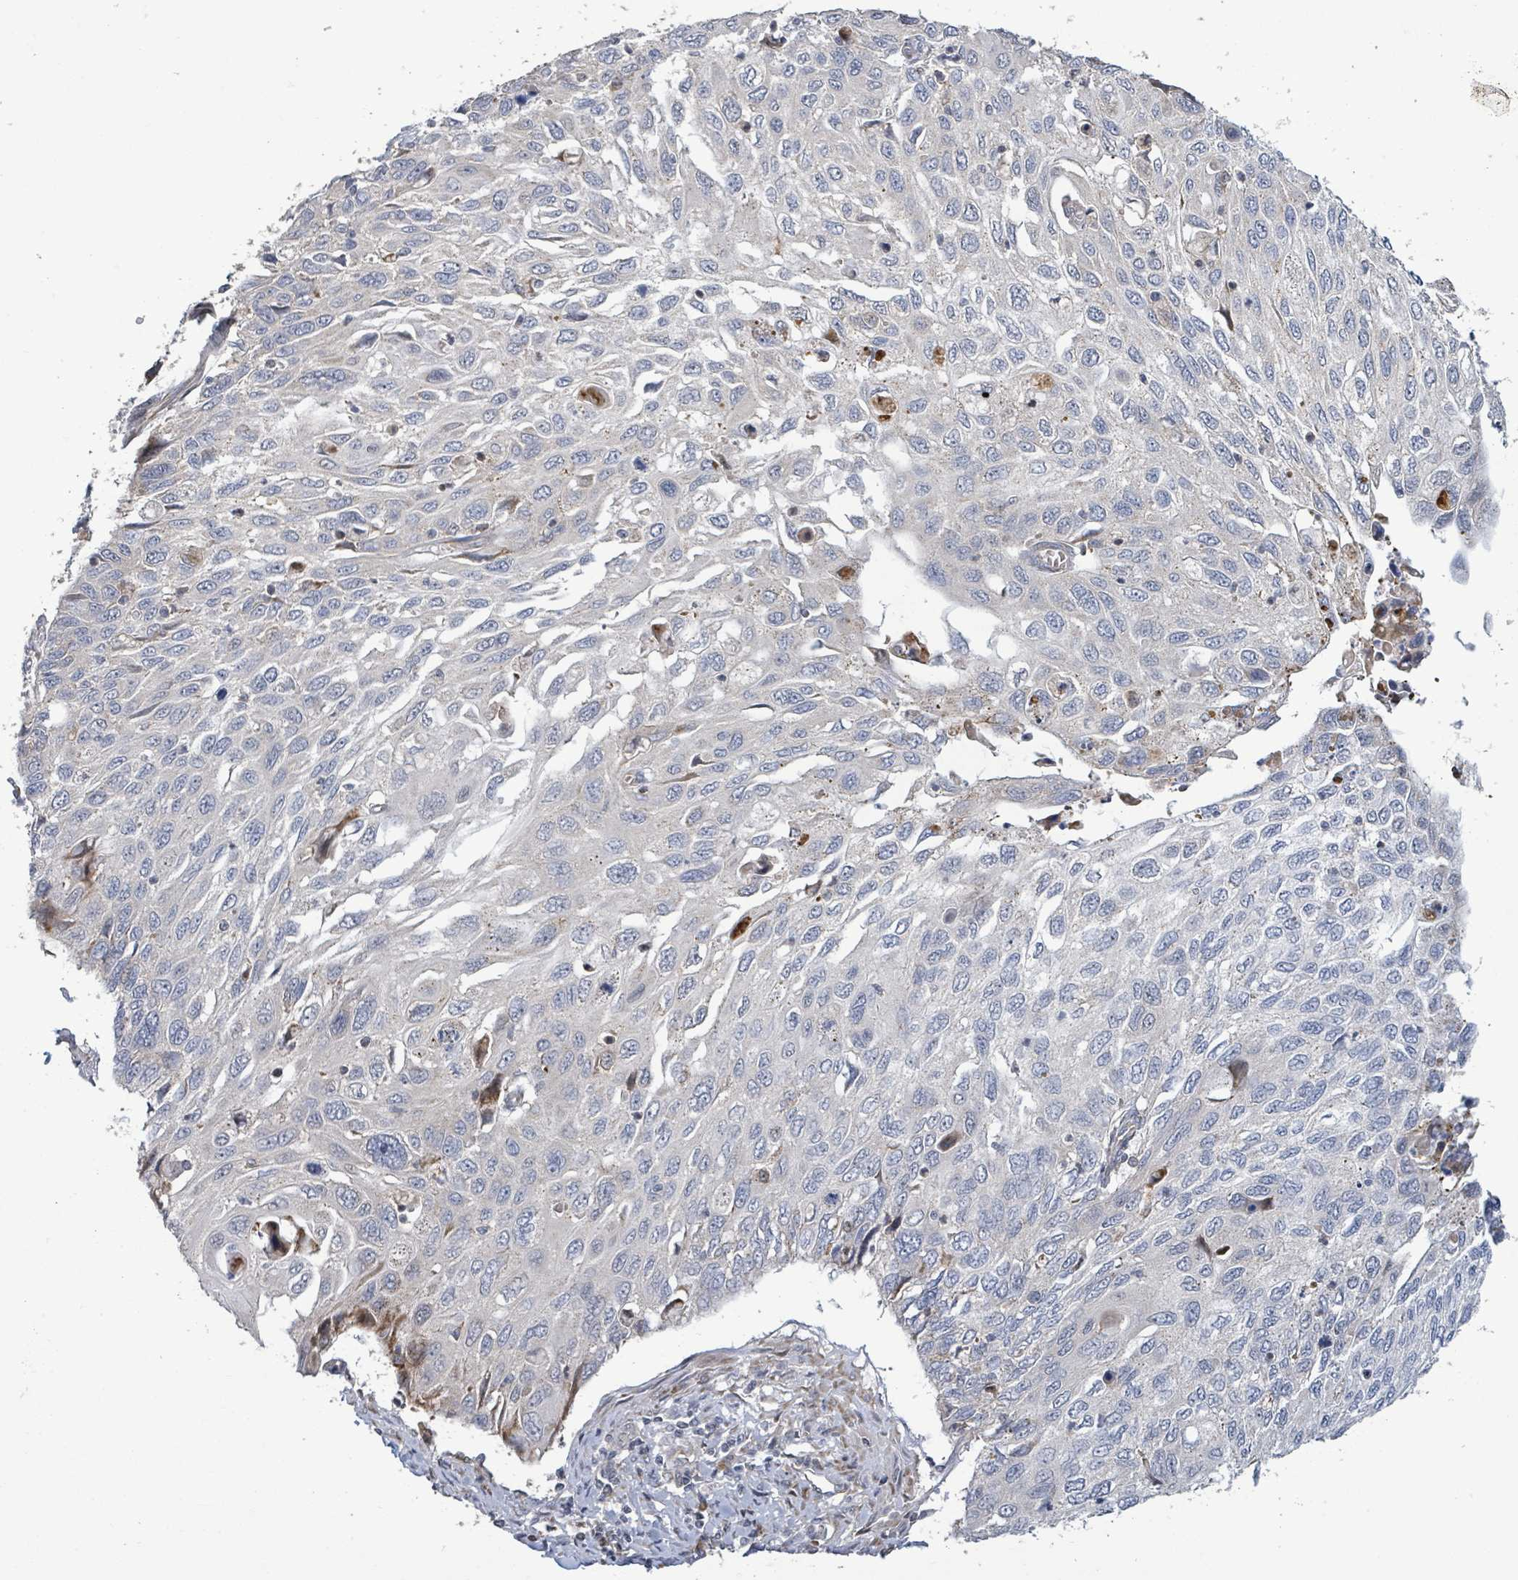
{"staining": {"intensity": "negative", "quantity": "none", "location": "none"}, "tissue": "cervical cancer", "cell_type": "Tumor cells", "image_type": "cancer", "snomed": [{"axis": "morphology", "description": "Squamous cell carcinoma, NOS"}, {"axis": "topography", "description": "Cervix"}], "caption": "IHC image of human cervical cancer (squamous cell carcinoma) stained for a protein (brown), which shows no staining in tumor cells. (DAB (3,3'-diaminobenzidine) immunohistochemistry (IHC) visualized using brightfield microscopy, high magnification).", "gene": "LILRA4", "patient": {"sex": "female", "age": 70}}